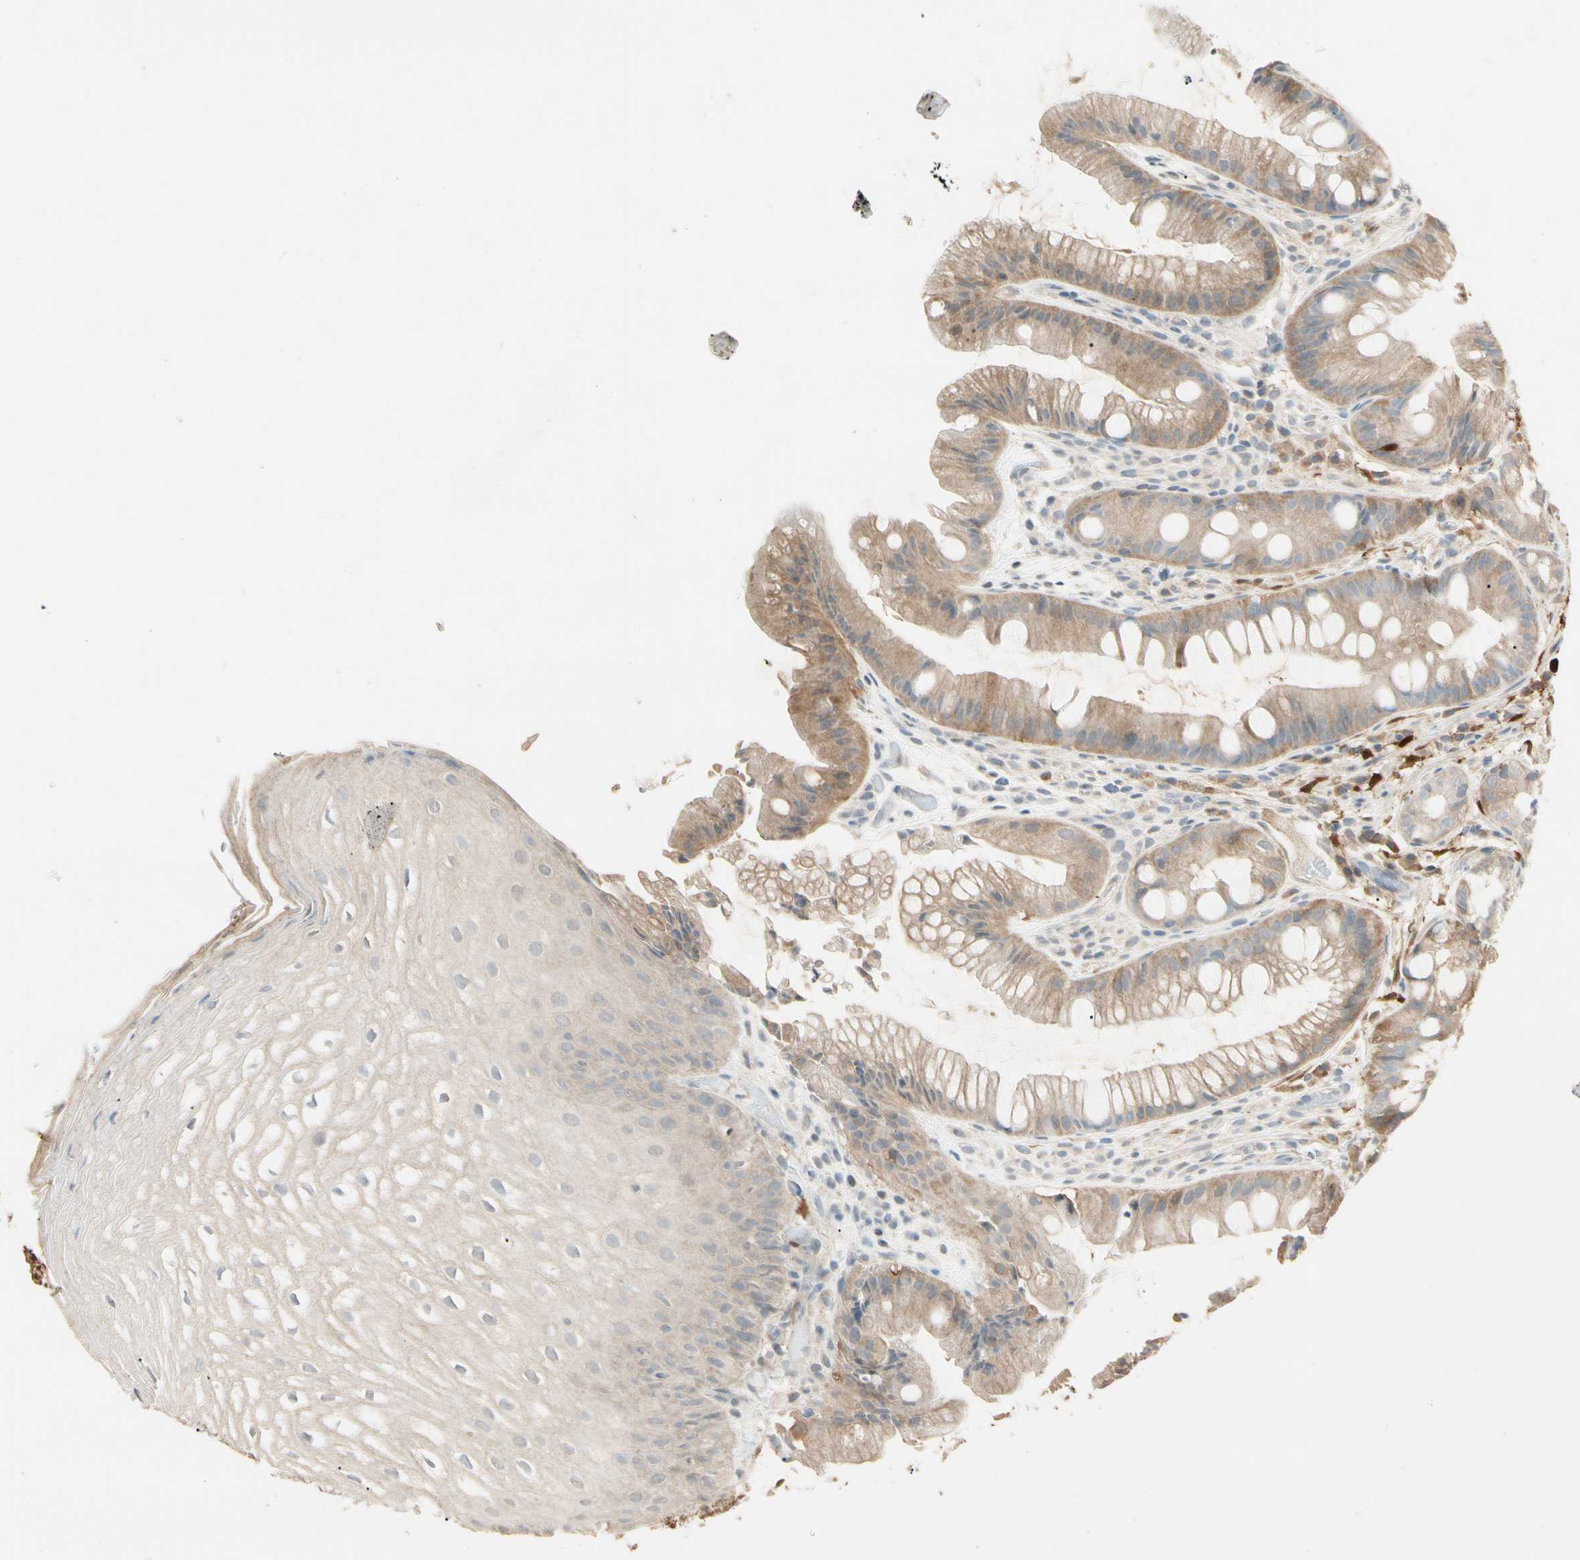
{"staining": {"intensity": "moderate", "quantity": ">75%", "location": "cytoplasmic/membranous"}, "tissue": "stomach", "cell_type": "Glandular cells", "image_type": "normal", "snomed": [{"axis": "morphology", "description": "Normal tissue, NOS"}, {"axis": "topography", "description": "Stomach, upper"}], "caption": "A brown stain highlights moderate cytoplasmic/membranous staining of a protein in glandular cells of benign human stomach.", "gene": "GNE", "patient": {"sex": "male", "age": 72}}